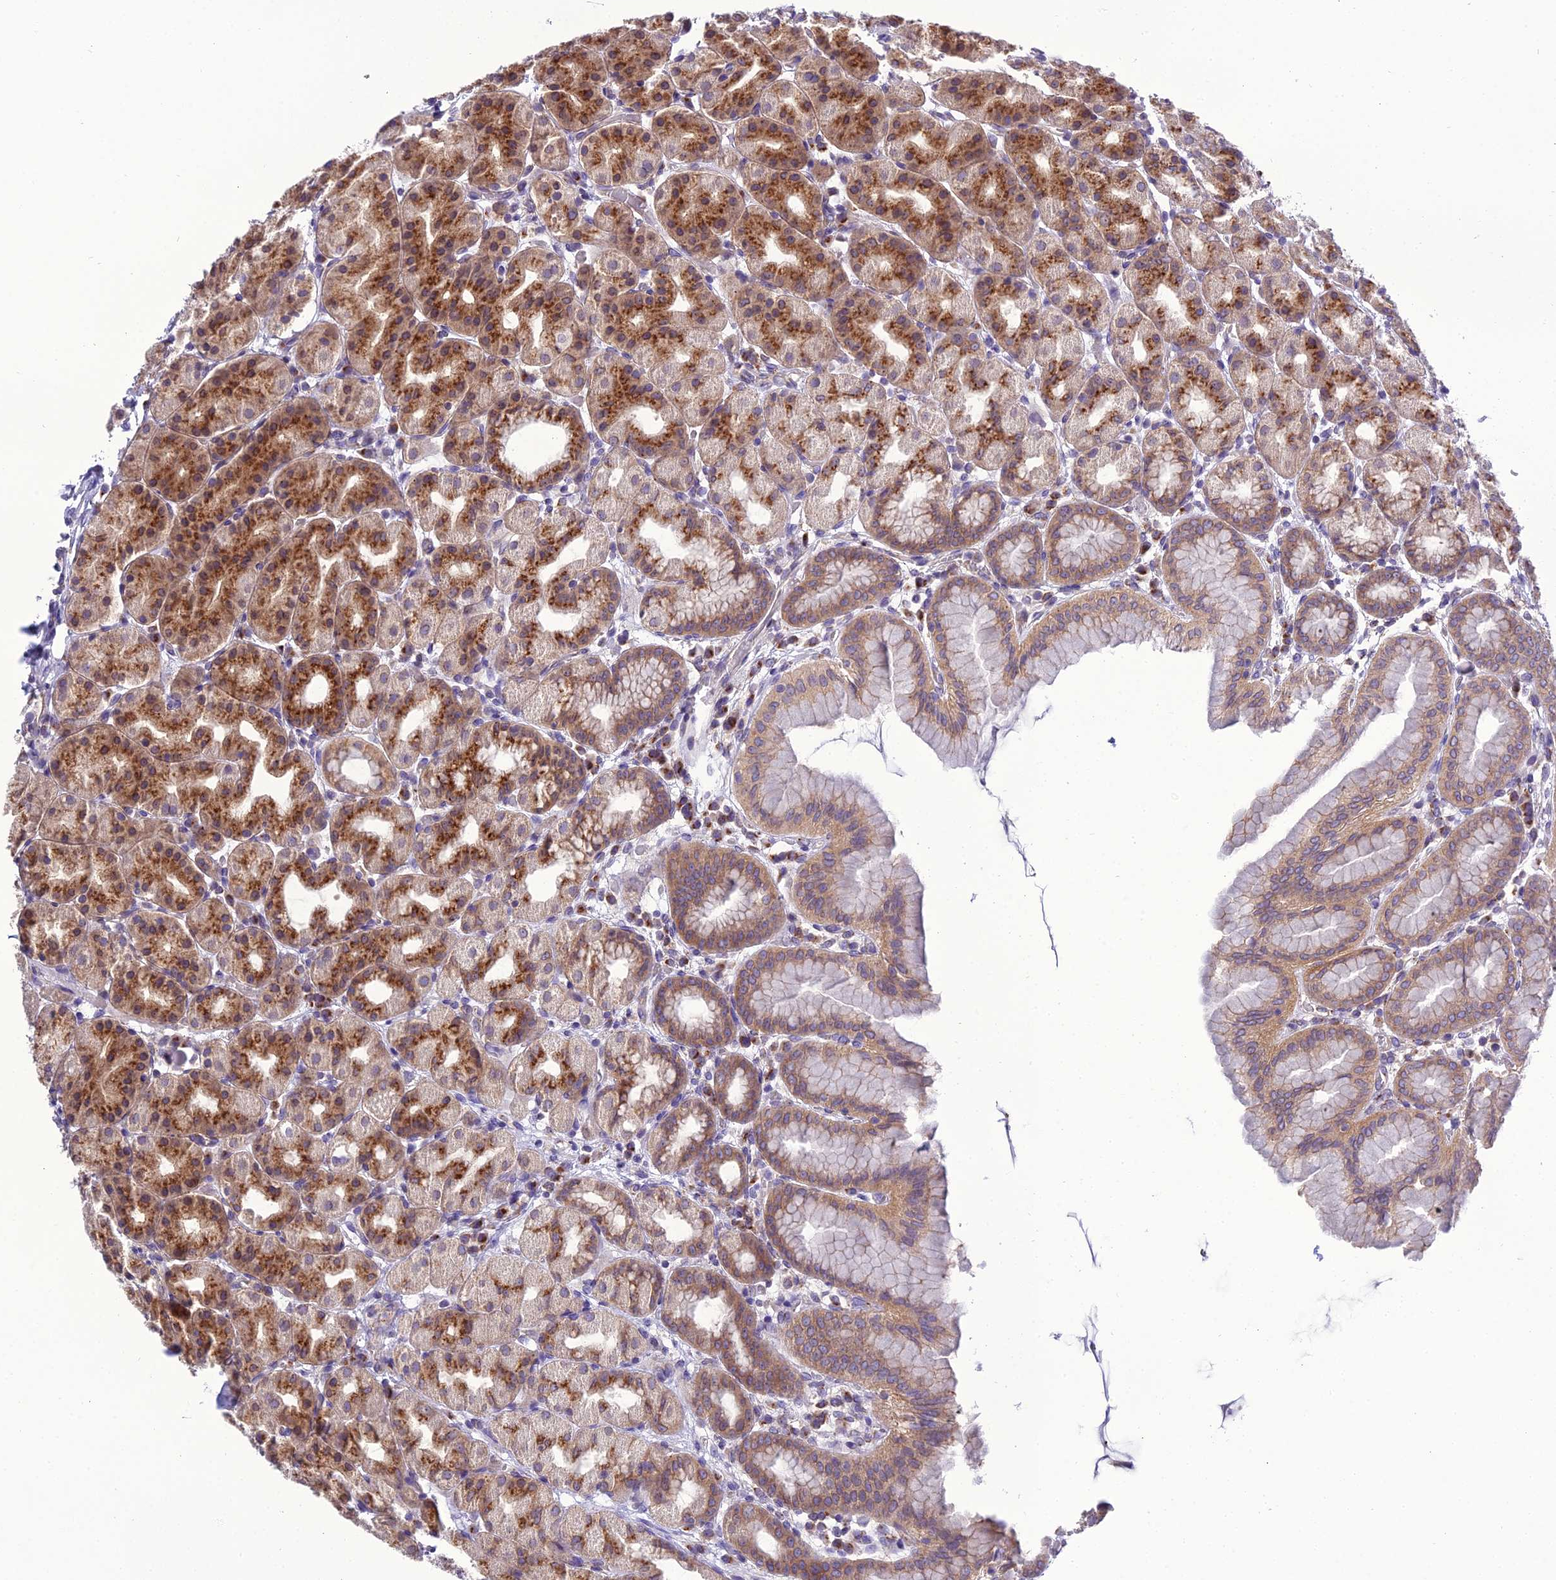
{"staining": {"intensity": "strong", "quantity": "25%-75%", "location": "cytoplasmic/membranous"}, "tissue": "stomach", "cell_type": "Glandular cells", "image_type": "normal", "snomed": [{"axis": "morphology", "description": "Normal tissue, NOS"}, {"axis": "topography", "description": "Stomach, upper"}], "caption": "Immunohistochemistry (IHC) micrograph of normal stomach stained for a protein (brown), which reveals high levels of strong cytoplasmic/membranous expression in approximately 25%-75% of glandular cells.", "gene": "GOLPH3", "patient": {"sex": "male", "age": 68}}